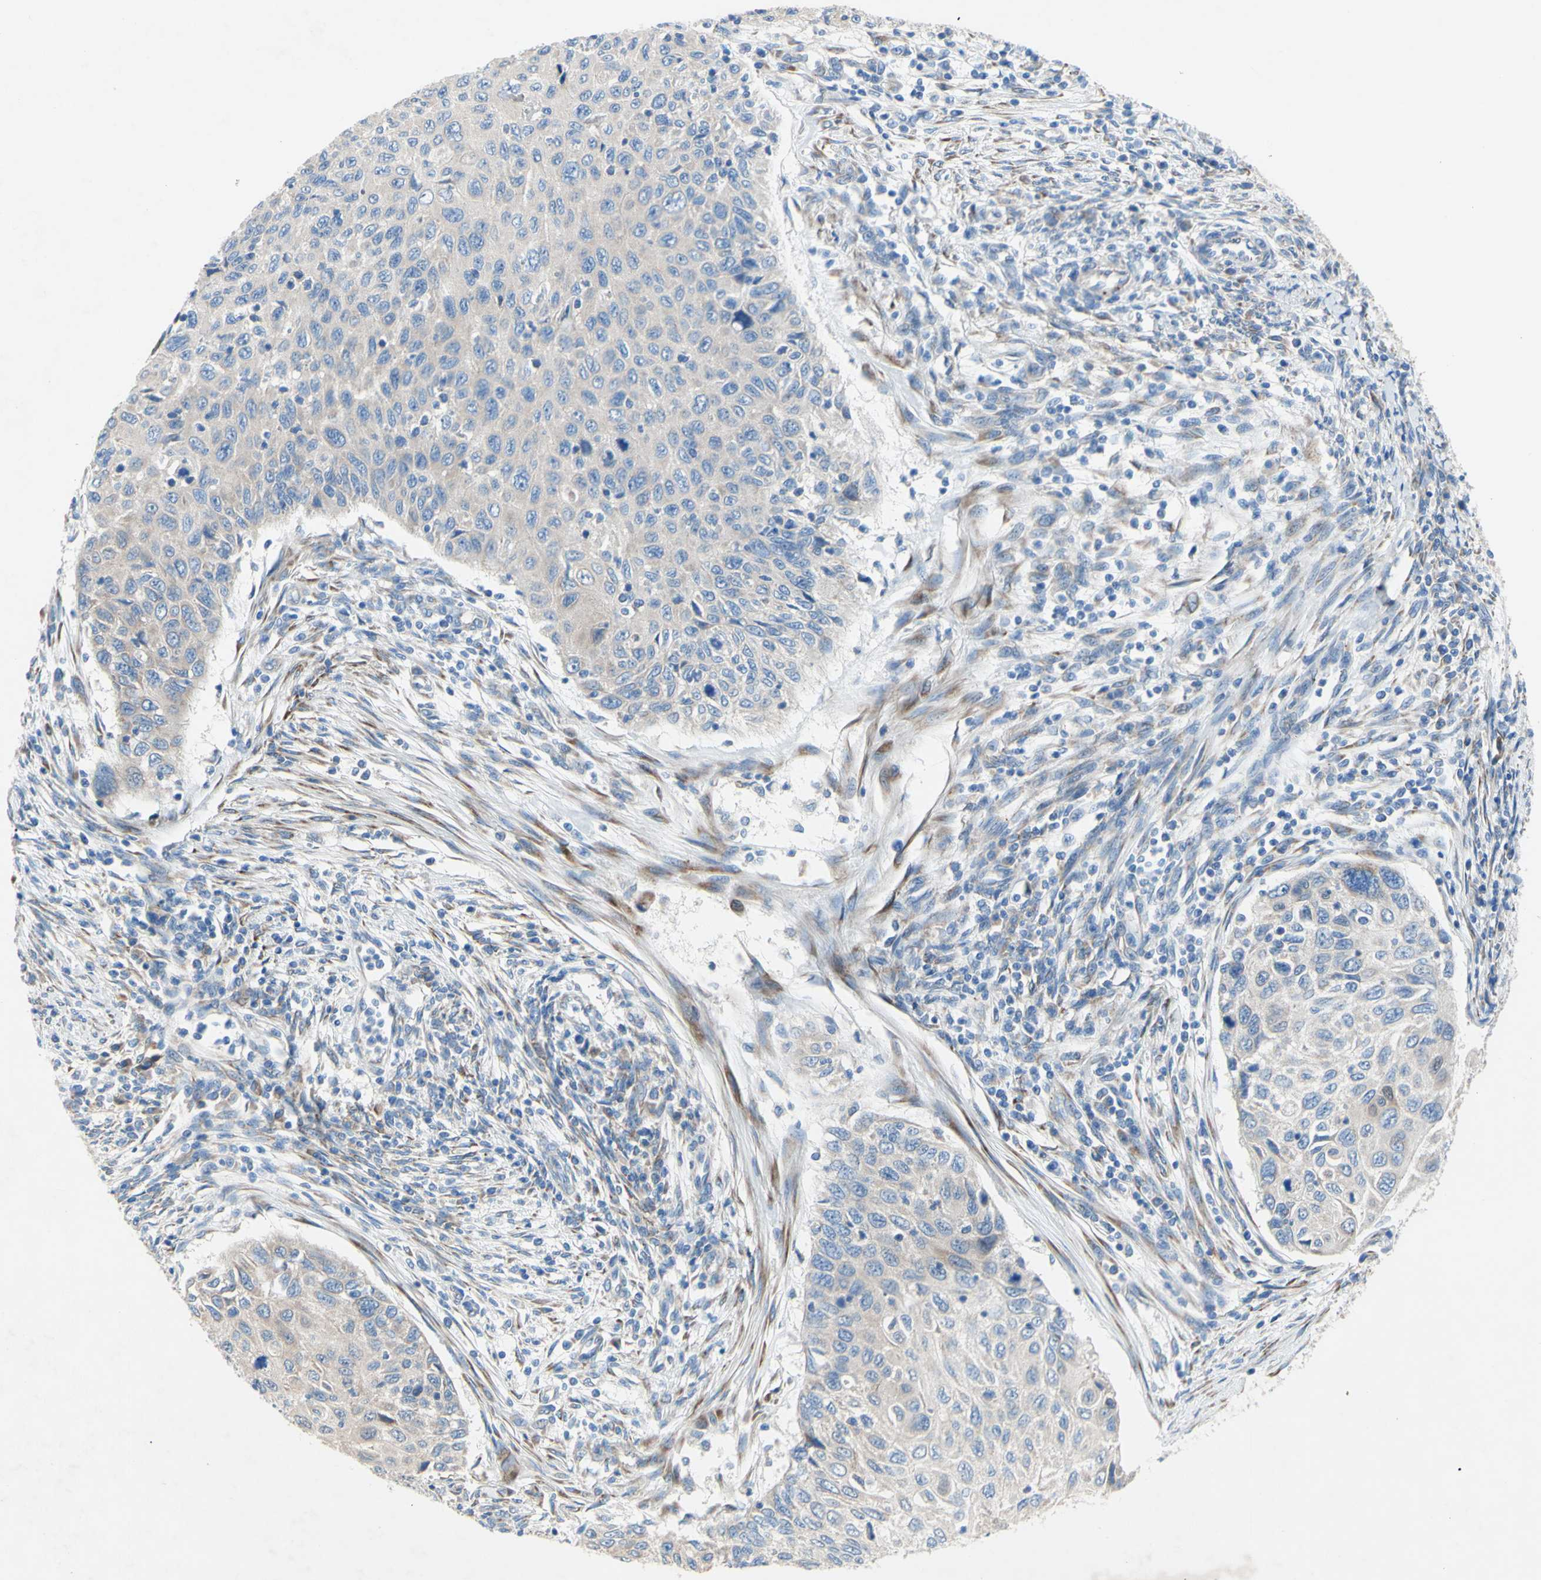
{"staining": {"intensity": "negative", "quantity": "none", "location": "none"}, "tissue": "cervical cancer", "cell_type": "Tumor cells", "image_type": "cancer", "snomed": [{"axis": "morphology", "description": "Squamous cell carcinoma, NOS"}, {"axis": "topography", "description": "Cervix"}], "caption": "Human cervical cancer stained for a protein using immunohistochemistry reveals no expression in tumor cells.", "gene": "TMIGD2", "patient": {"sex": "female", "age": 70}}